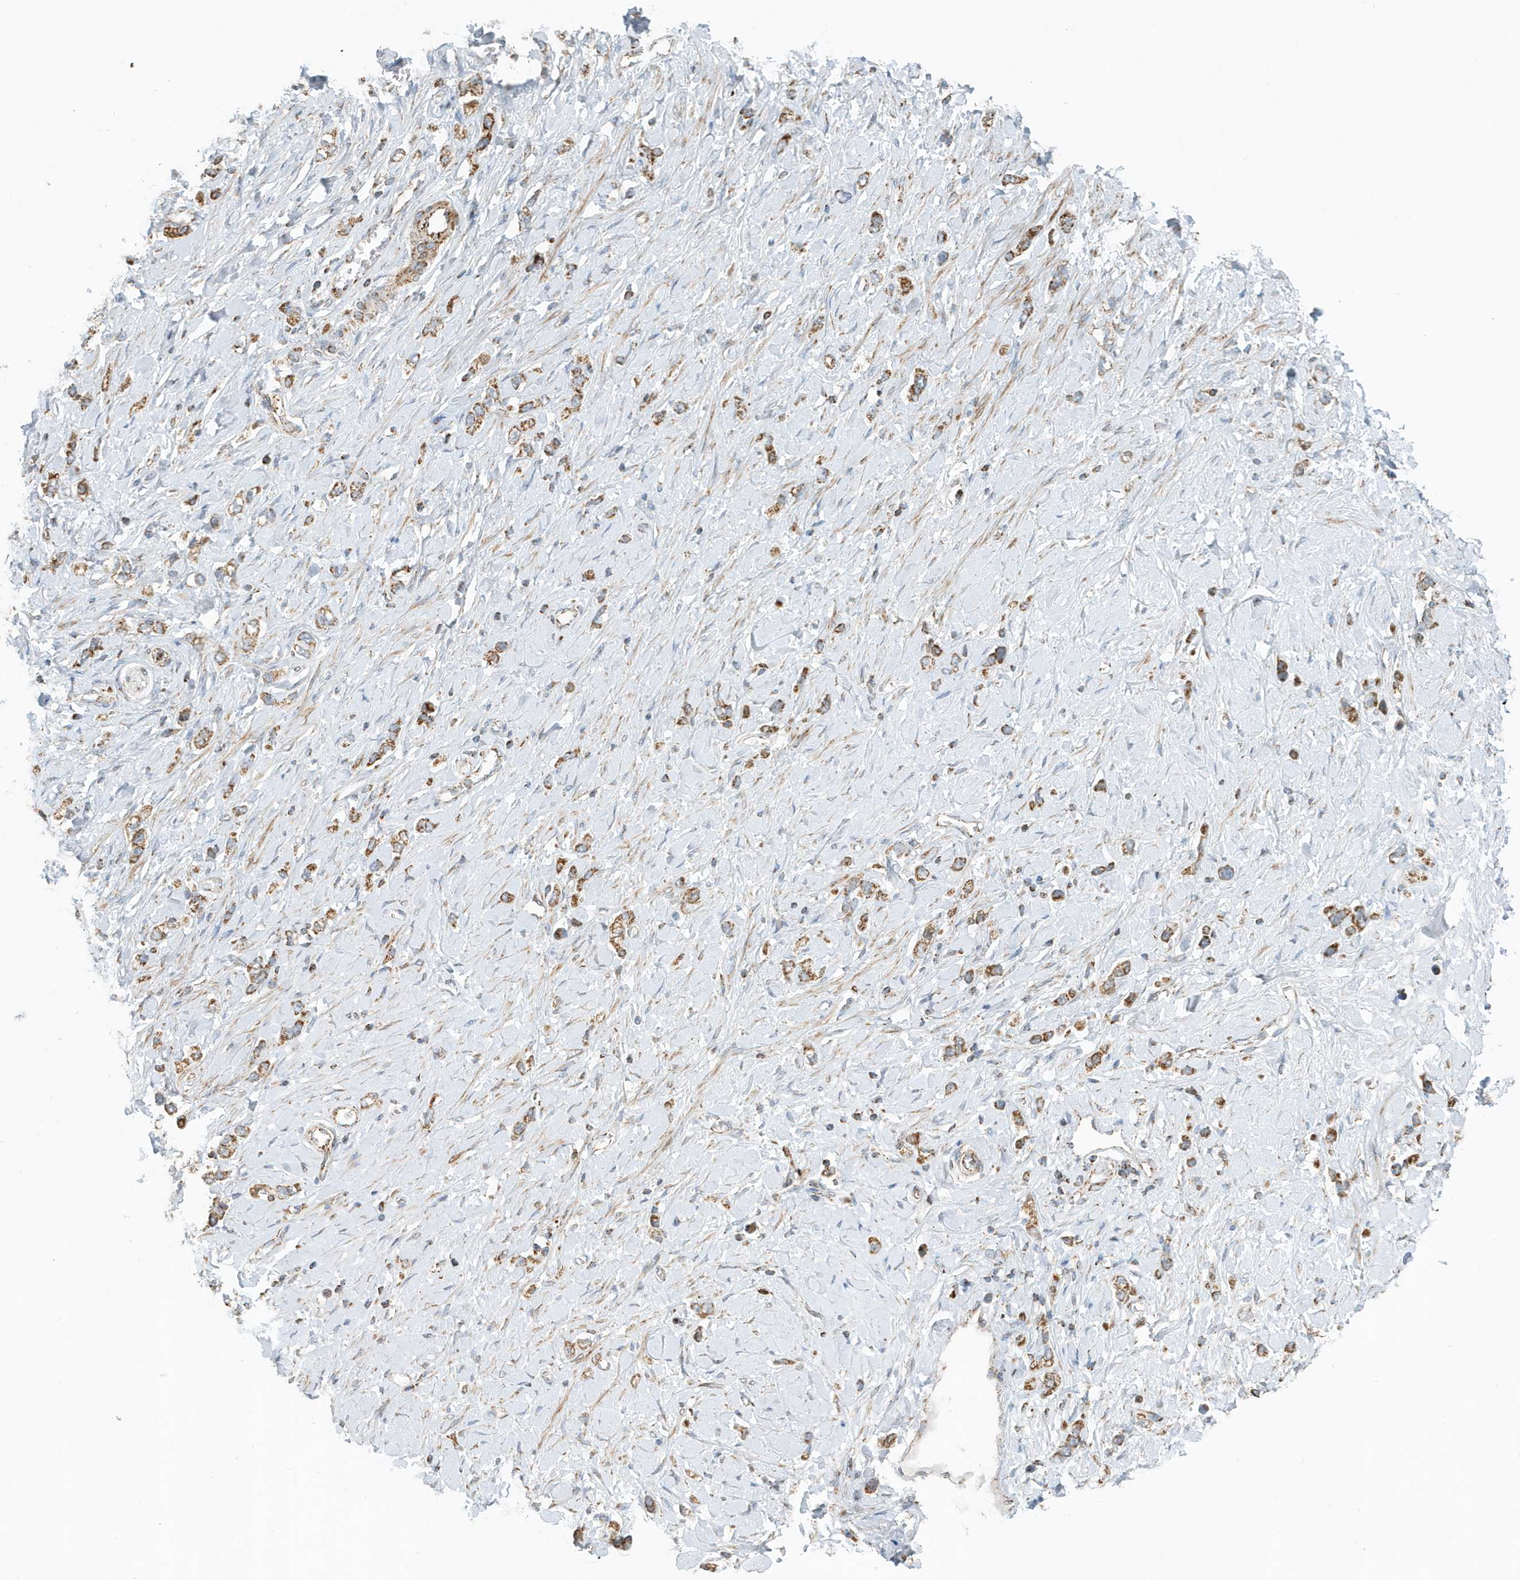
{"staining": {"intensity": "moderate", "quantity": ">75%", "location": "cytoplasmic/membranous"}, "tissue": "stomach cancer", "cell_type": "Tumor cells", "image_type": "cancer", "snomed": [{"axis": "morphology", "description": "Normal tissue, NOS"}, {"axis": "morphology", "description": "Adenocarcinoma, NOS"}, {"axis": "topography", "description": "Stomach, upper"}, {"axis": "topography", "description": "Stomach"}], "caption": "IHC (DAB) staining of stomach cancer (adenocarcinoma) displays moderate cytoplasmic/membranous protein expression in about >75% of tumor cells.", "gene": "MAN1A1", "patient": {"sex": "female", "age": 65}}